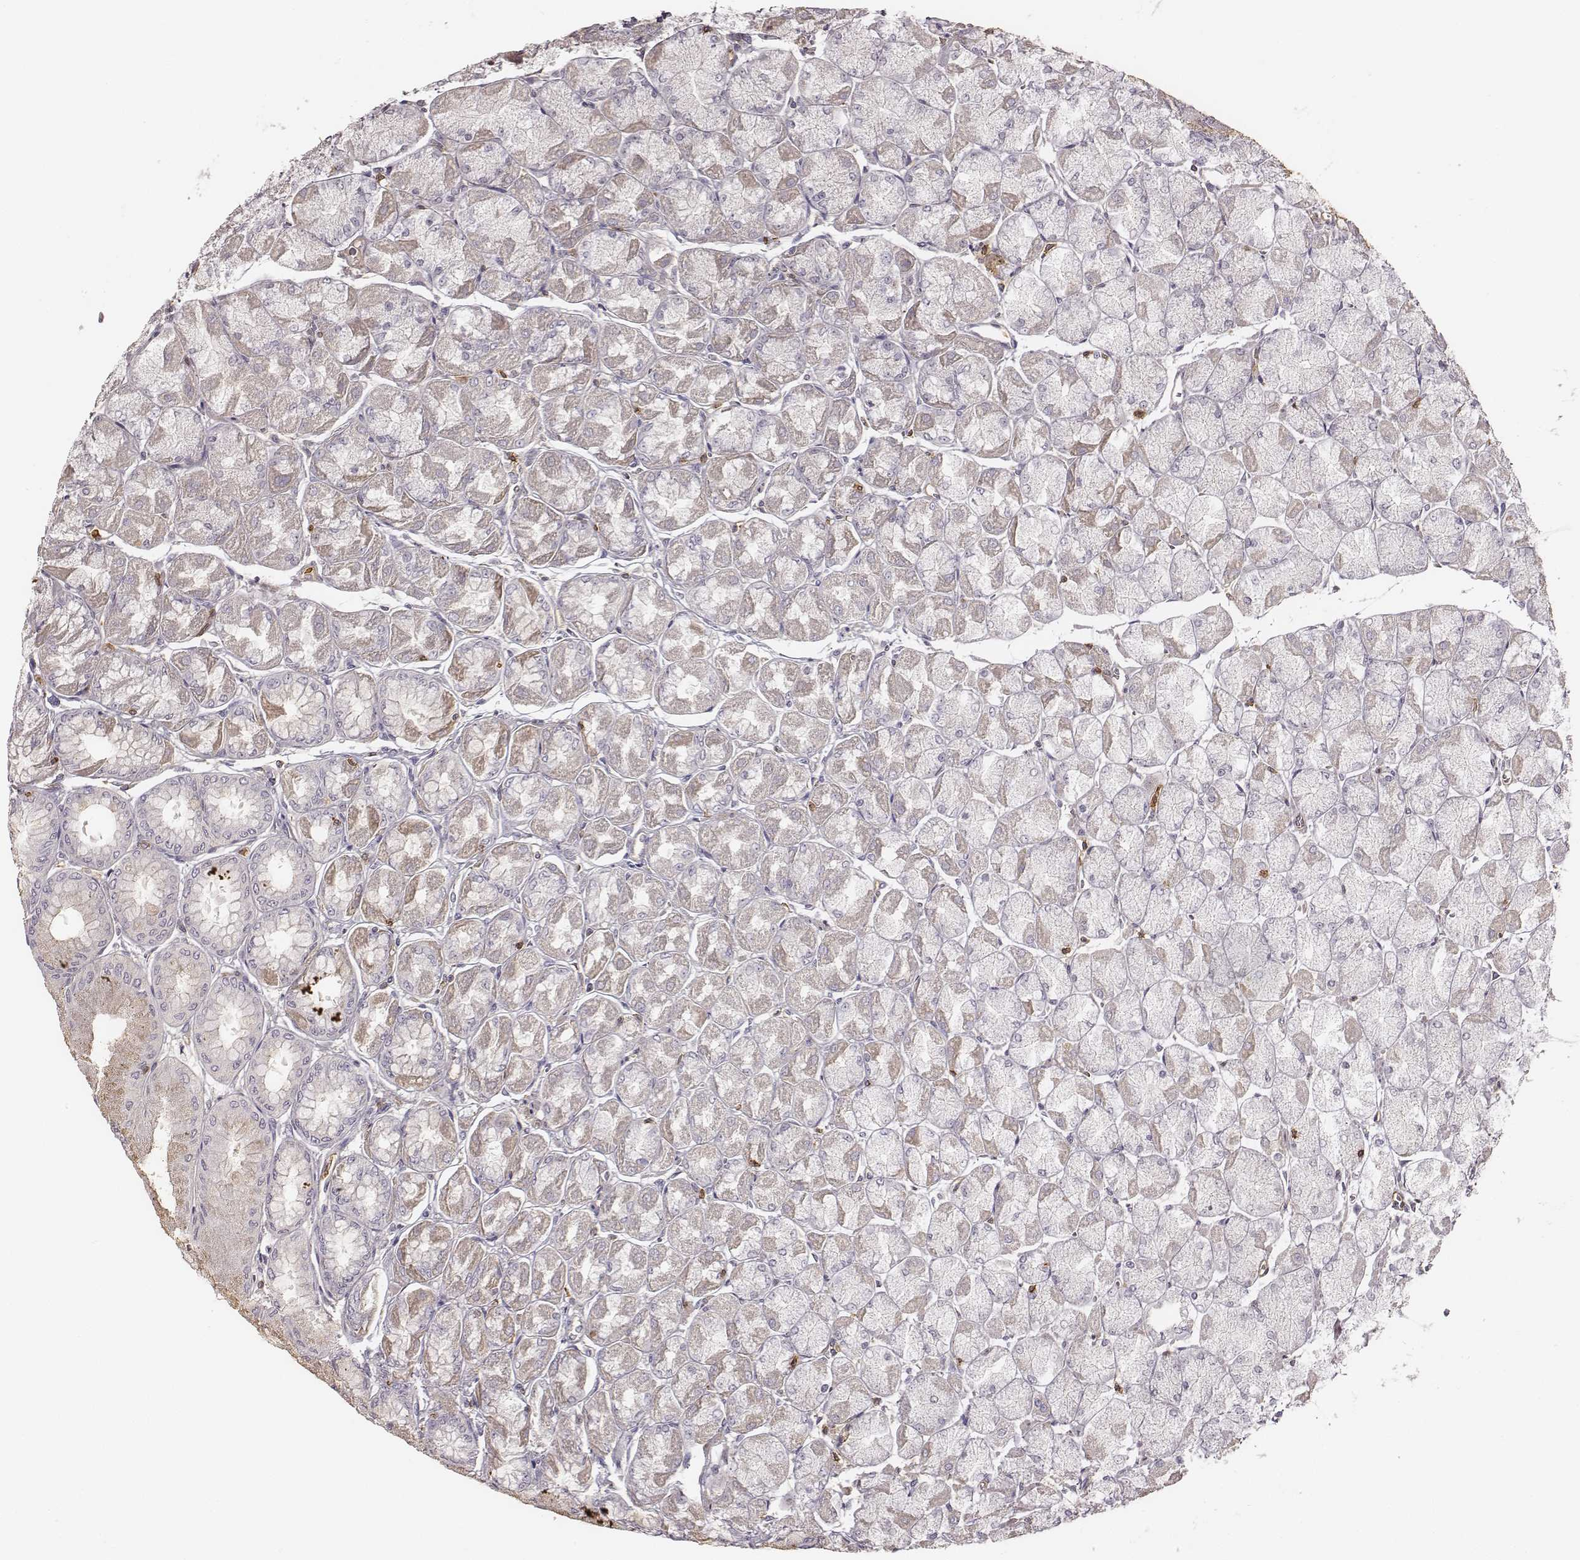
{"staining": {"intensity": "negative", "quantity": "none", "location": "none"}, "tissue": "stomach", "cell_type": "Glandular cells", "image_type": "normal", "snomed": [{"axis": "morphology", "description": "Normal tissue, NOS"}, {"axis": "topography", "description": "Stomach, upper"}], "caption": "A high-resolution micrograph shows immunohistochemistry staining of normal stomach, which shows no significant staining in glandular cells.", "gene": "ZYX", "patient": {"sex": "male", "age": 60}}